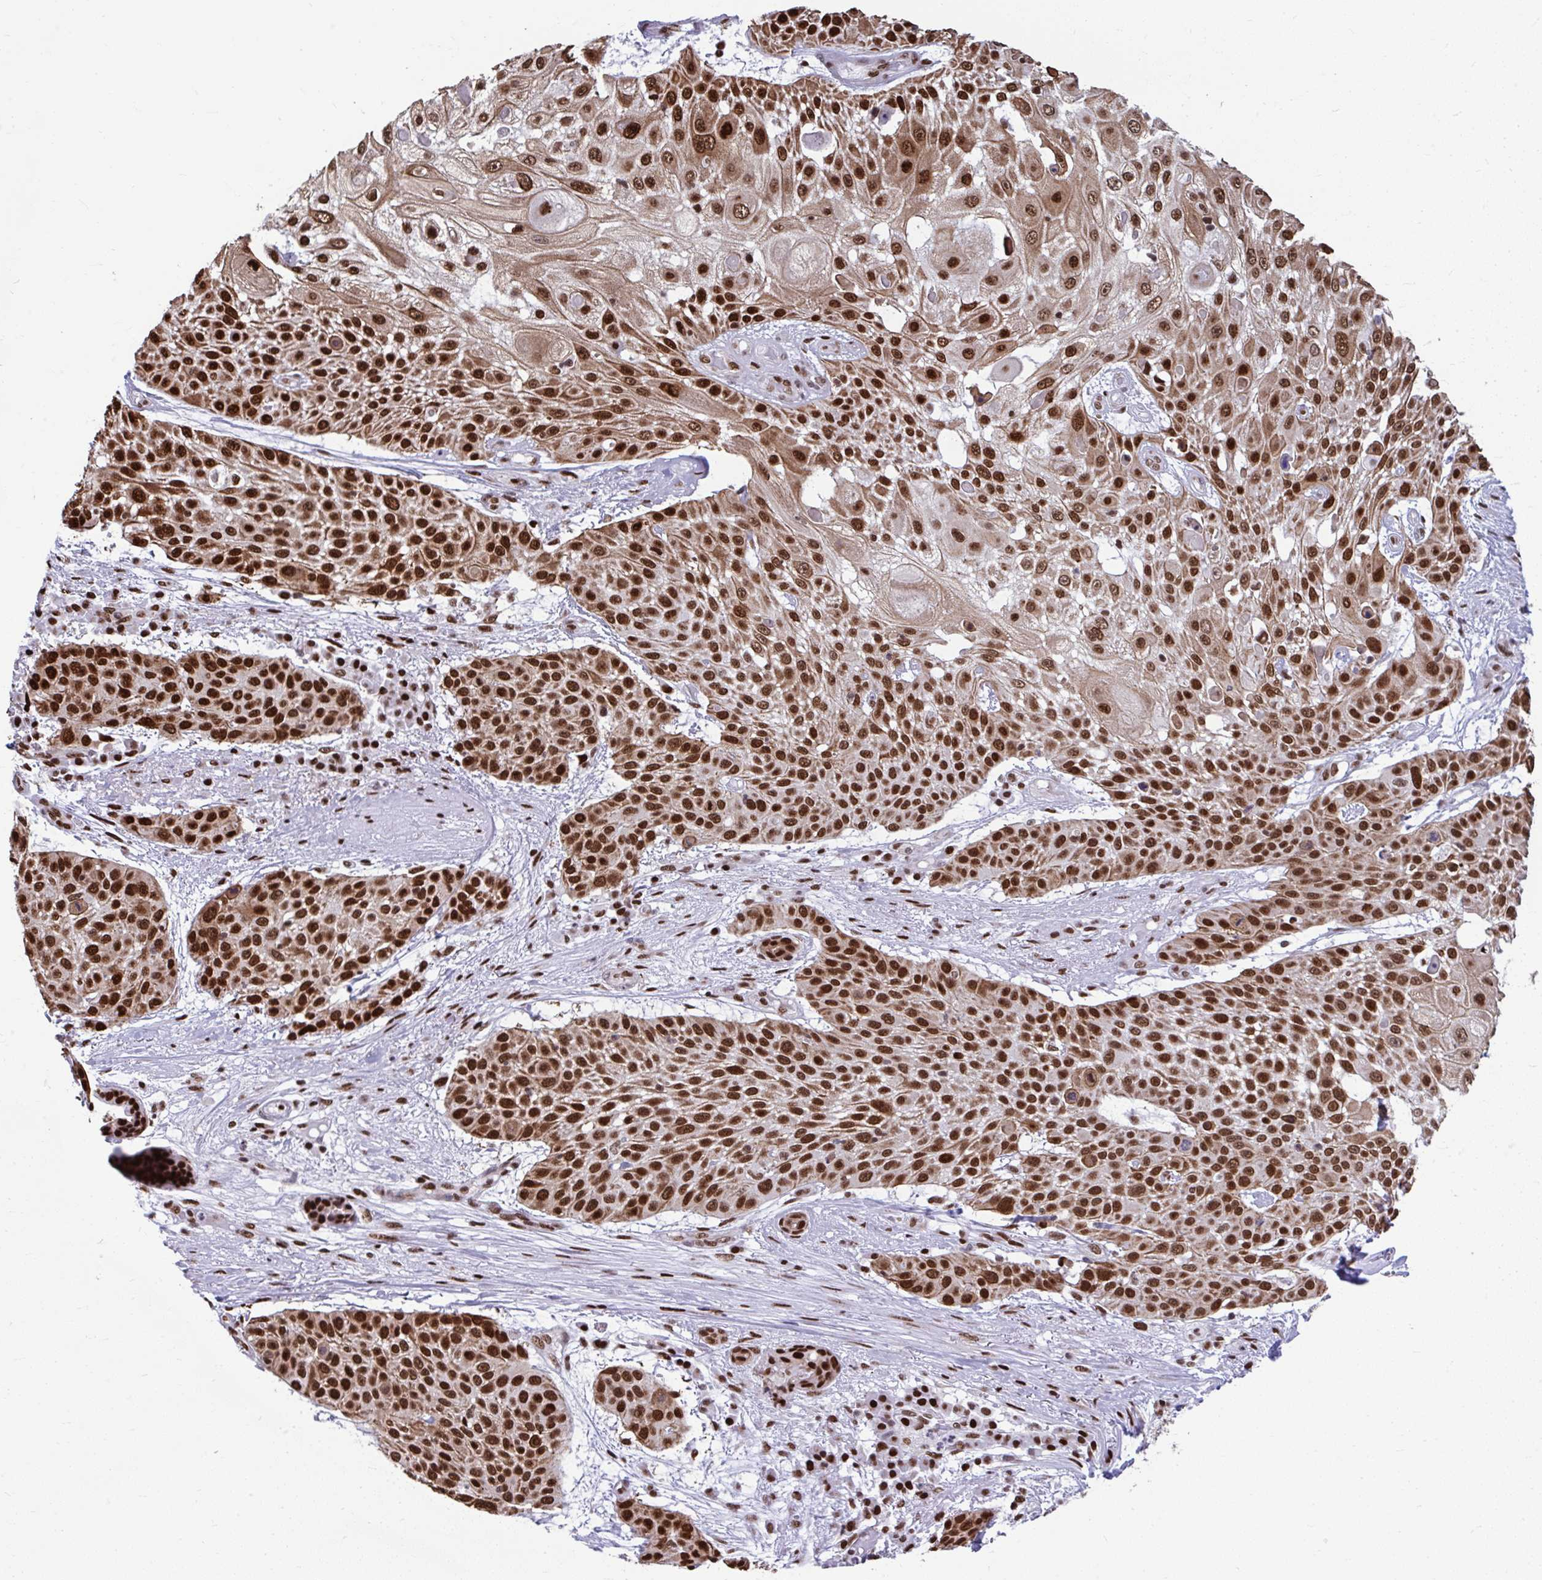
{"staining": {"intensity": "strong", "quantity": ">75%", "location": "cytoplasmic/membranous,nuclear"}, "tissue": "skin cancer", "cell_type": "Tumor cells", "image_type": "cancer", "snomed": [{"axis": "morphology", "description": "Squamous cell carcinoma, NOS"}, {"axis": "topography", "description": "Skin"}], "caption": "Tumor cells reveal high levels of strong cytoplasmic/membranous and nuclear expression in approximately >75% of cells in human skin squamous cell carcinoma. The staining was performed using DAB, with brown indicating positive protein expression. Nuclei are stained blue with hematoxylin.", "gene": "SLC35C2", "patient": {"sex": "female", "age": 86}}